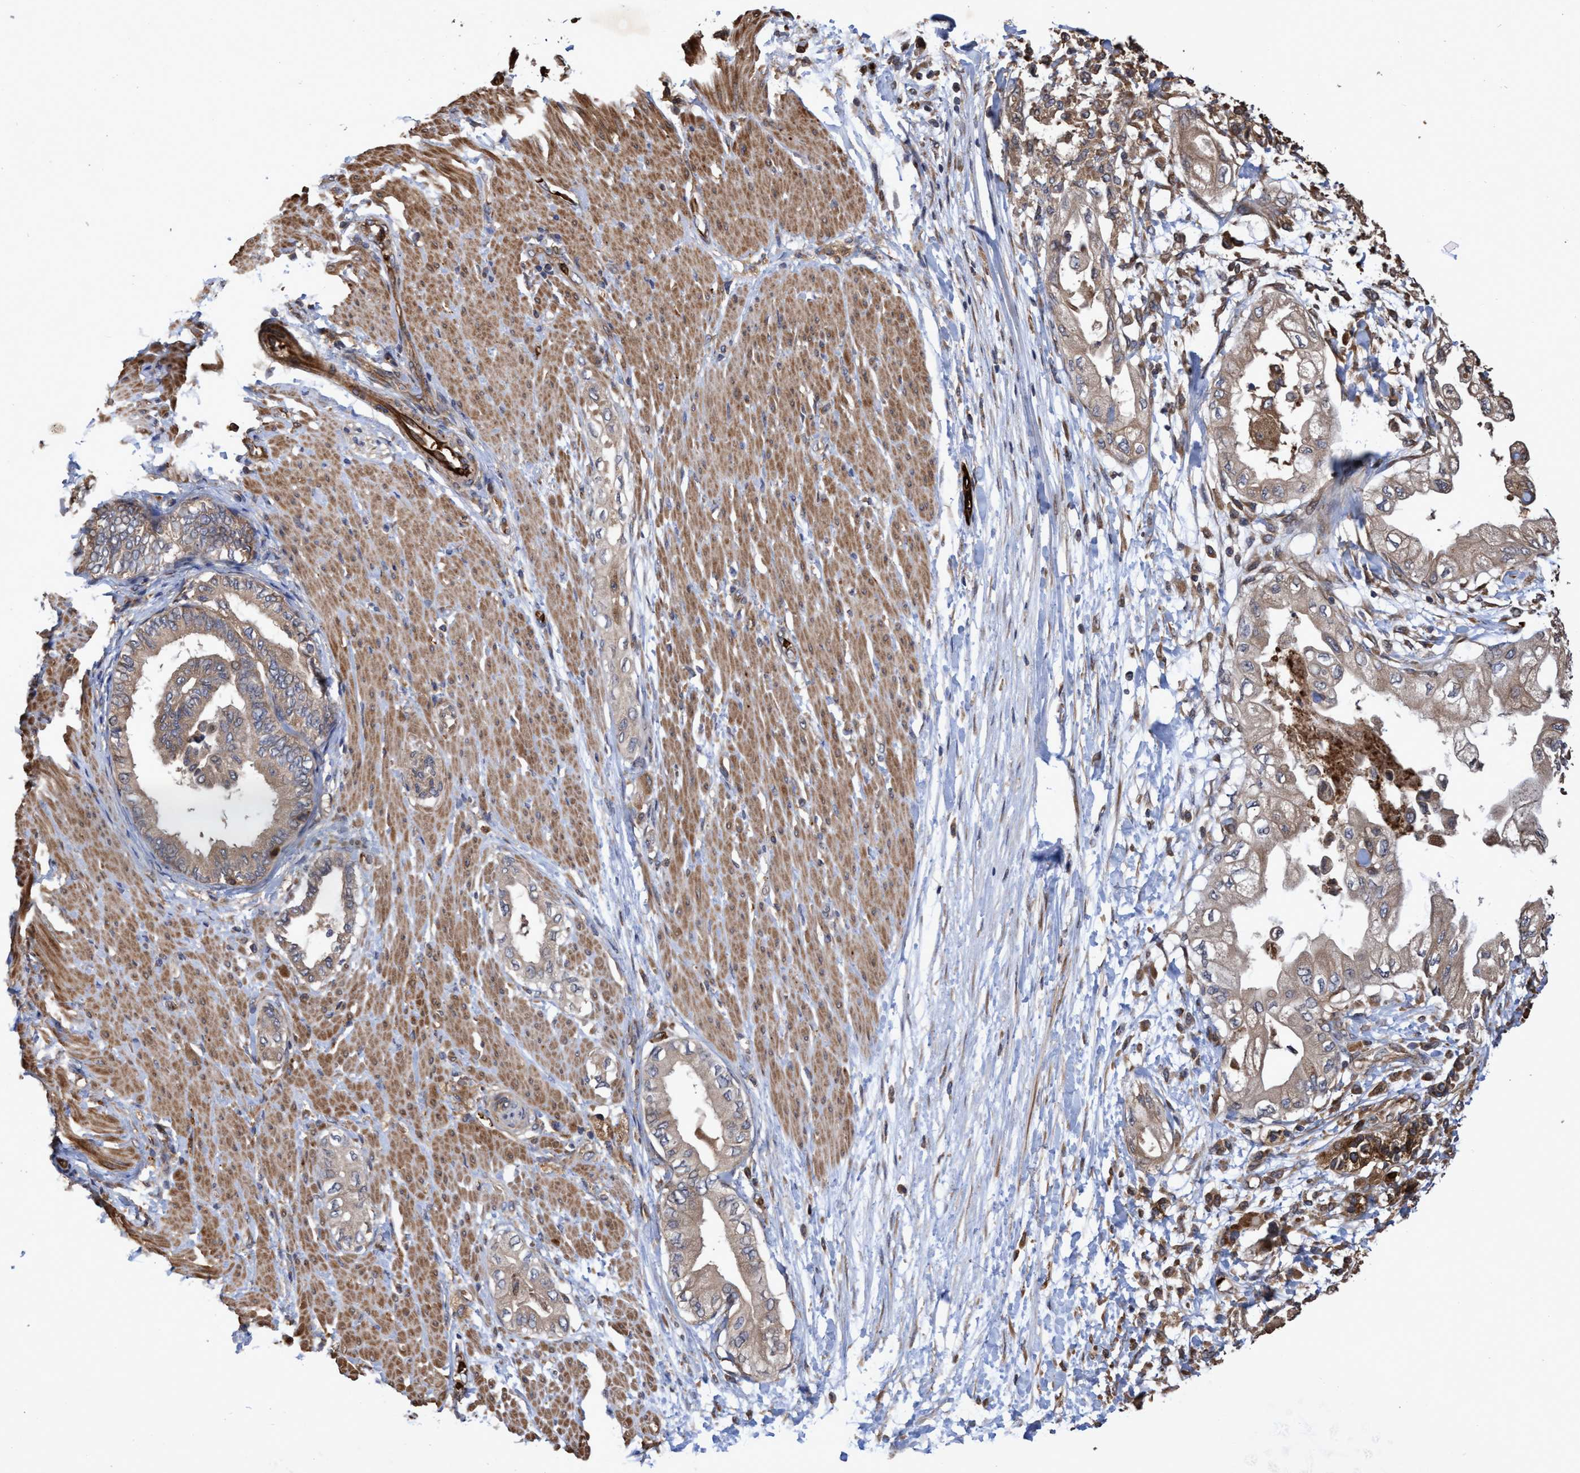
{"staining": {"intensity": "moderate", "quantity": ">75%", "location": "cytoplasmic/membranous"}, "tissue": "adipose tissue", "cell_type": "Adipocytes", "image_type": "normal", "snomed": [{"axis": "morphology", "description": "Normal tissue, NOS"}, {"axis": "morphology", "description": "Adenocarcinoma, NOS"}, {"axis": "topography", "description": "Duodenum"}, {"axis": "topography", "description": "Peripheral nerve tissue"}], "caption": "Immunohistochemistry micrograph of benign adipose tissue stained for a protein (brown), which shows medium levels of moderate cytoplasmic/membranous positivity in about >75% of adipocytes.", "gene": "CHMP6", "patient": {"sex": "female", "age": 60}}